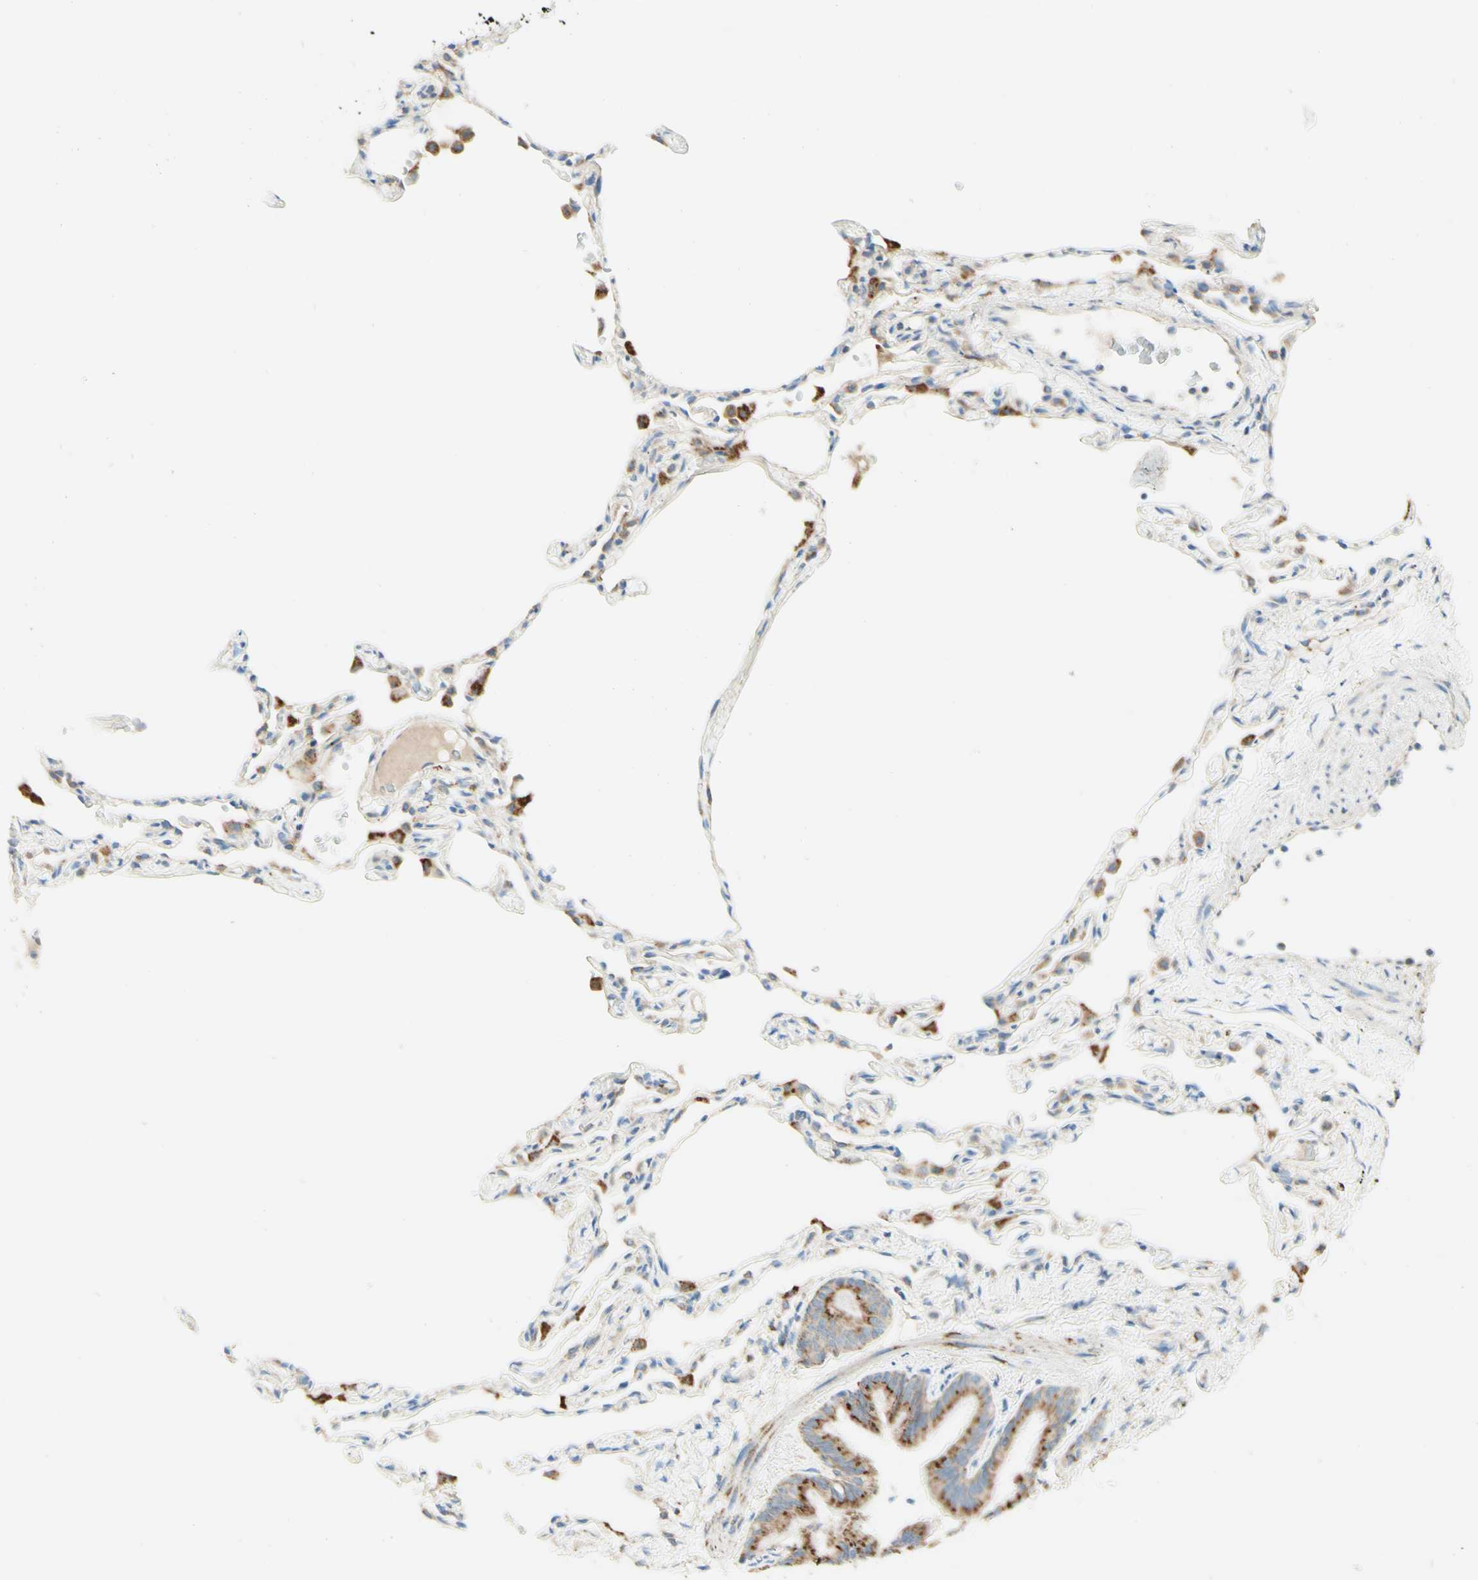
{"staining": {"intensity": "moderate", "quantity": "<25%", "location": "cytoplasmic/membranous"}, "tissue": "lung", "cell_type": "Alveolar cells", "image_type": "normal", "snomed": [{"axis": "morphology", "description": "Normal tissue, NOS"}, {"axis": "topography", "description": "Lung"}], "caption": "Alveolar cells display moderate cytoplasmic/membranous staining in about <25% of cells in unremarkable lung. Nuclei are stained in blue.", "gene": "ARMC10", "patient": {"sex": "female", "age": 49}}